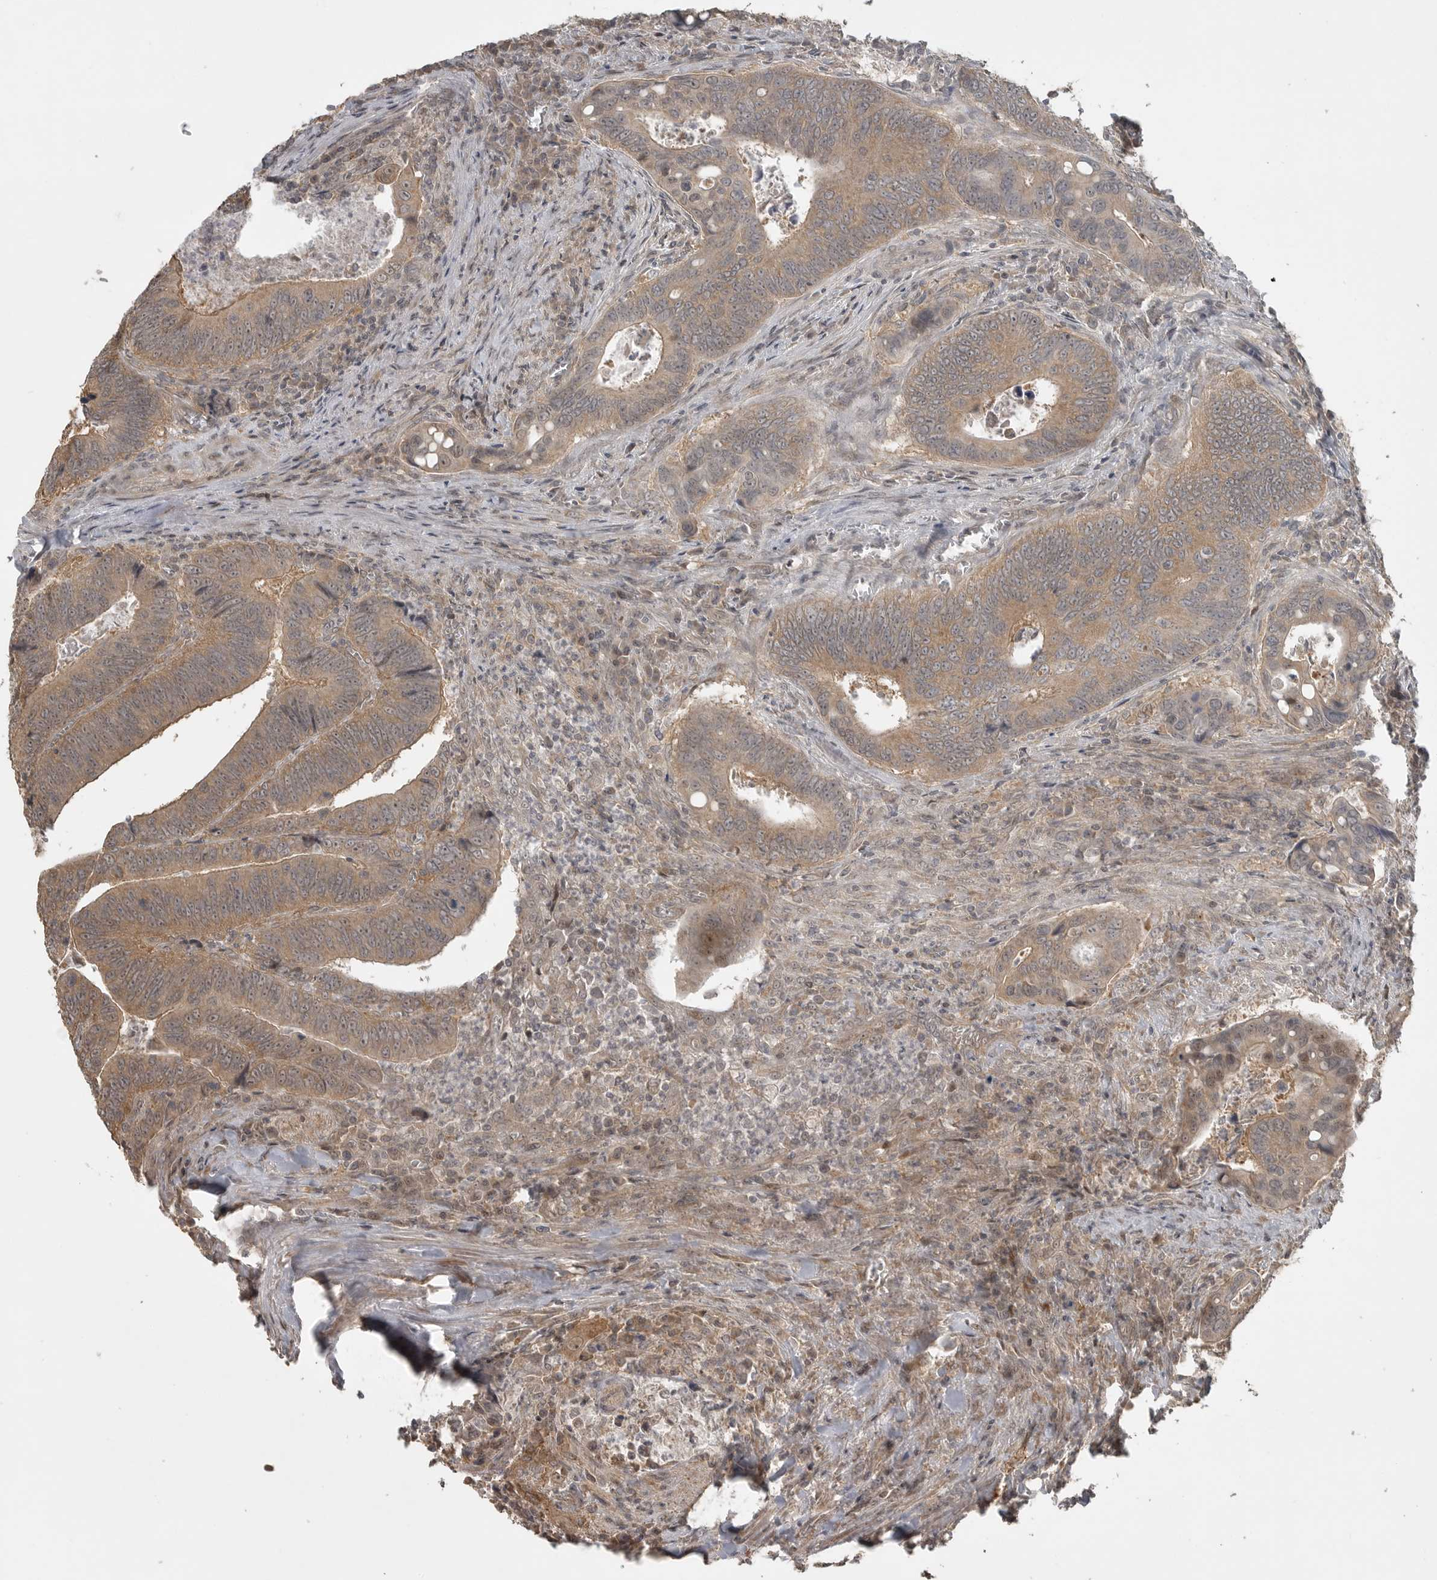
{"staining": {"intensity": "moderate", "quantity": ">75%", "location": "cytoplasmic/membranous"}, "tissue": "colorectal cancer", "cell_type": "Tumor cells", "image_type": "cancer", "snomed": [{"axis": "morphology", "description": "Inflammation, NOS"}, {"axis": "morphology", "description": "Adenocarcinoma, NOS"}, {"axis": "topography", "description": "Colon"}], "caption": "Protein expression analysis of adenocarcinoma (colorectal) exhibits moderate cytoplasmic/membranous expression in about >75% of tumor cells. (DAB (3,3'-diaminobenzidine) IHC, brown staining for protein, blue staining for nuclei).", "gene": "LLGL1", "patient": {"sex": "male", "age": 72}}